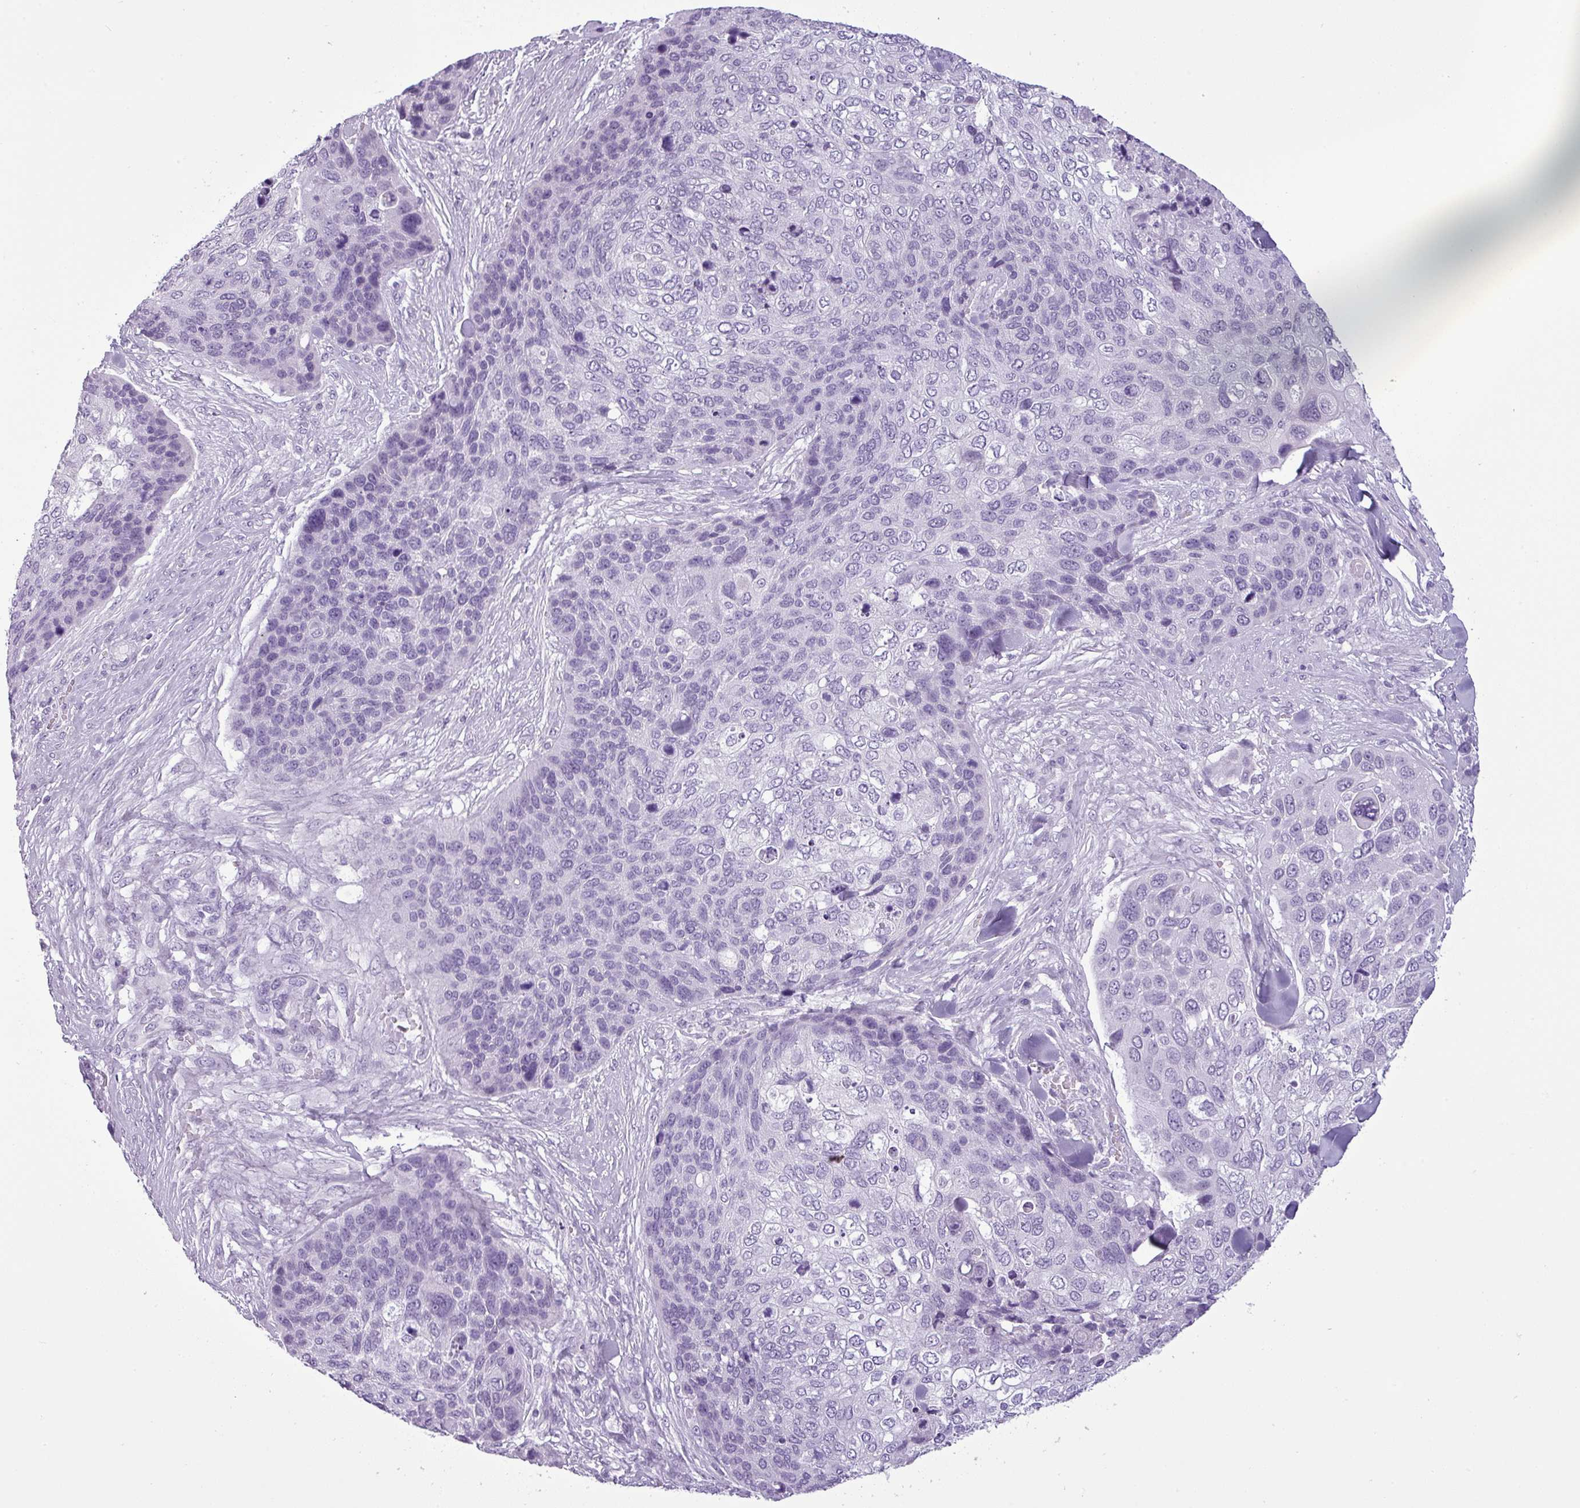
{"staining": {"intensity": "negative", "quantity": "none", "location": "none"}, "tissue": "skin cancer", "cell_type": "Tumor cells", "image_type": "cancer", "snomed": [{"axis": "morphology", "description": "Basal cell carcinoma"}, {"axis": "topography", "description": "Skin"}], "caption": "Tumor cells show no significant positivity in skin cancer (basal cell carcinoma).", "gene": "CDH16", "patient": {"sex": "female", "age": 74}}